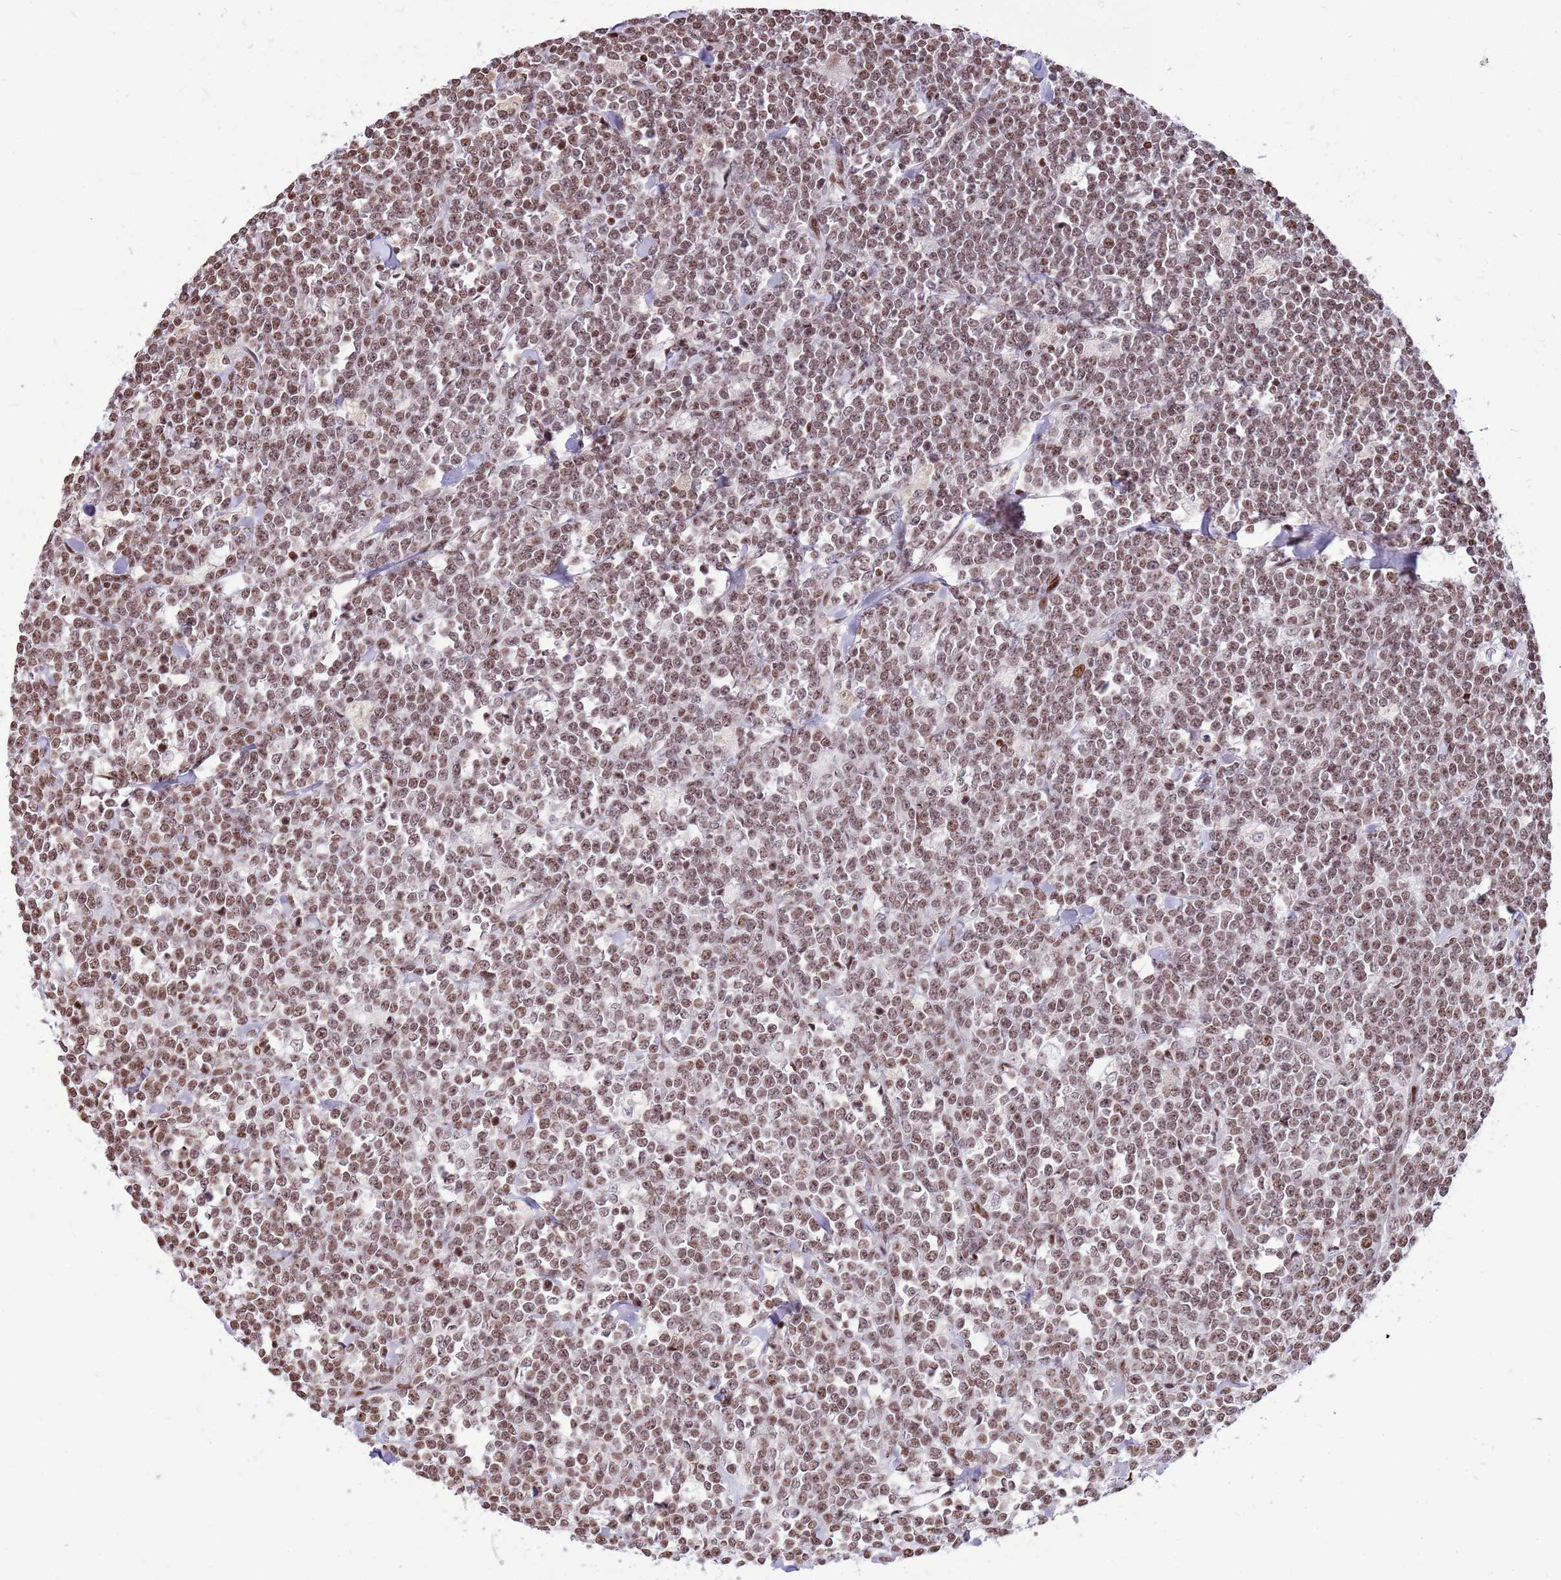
{"staining": {"intensity": "moderate", "quantity": ">75%", "location": "nuclear"}, "tissue": "lymphoma", "cell_type": "Tumor cells", "image_type": "cancer", "snomed": [{"axis": "morphology", "description": "Malignant lymphoma, non-Hodgkin's type, High grade"}, {"axis": "topography", "description": "Small intestine"}], "caption": "Tumor cells display medium levels of moderate nuclear positivity in about >75% of cells in human high-grade malignant lymphoma, non-Hodgkin's type.", "gene": "WASHC4", "patient": {"sex": "male", "age": 8}}